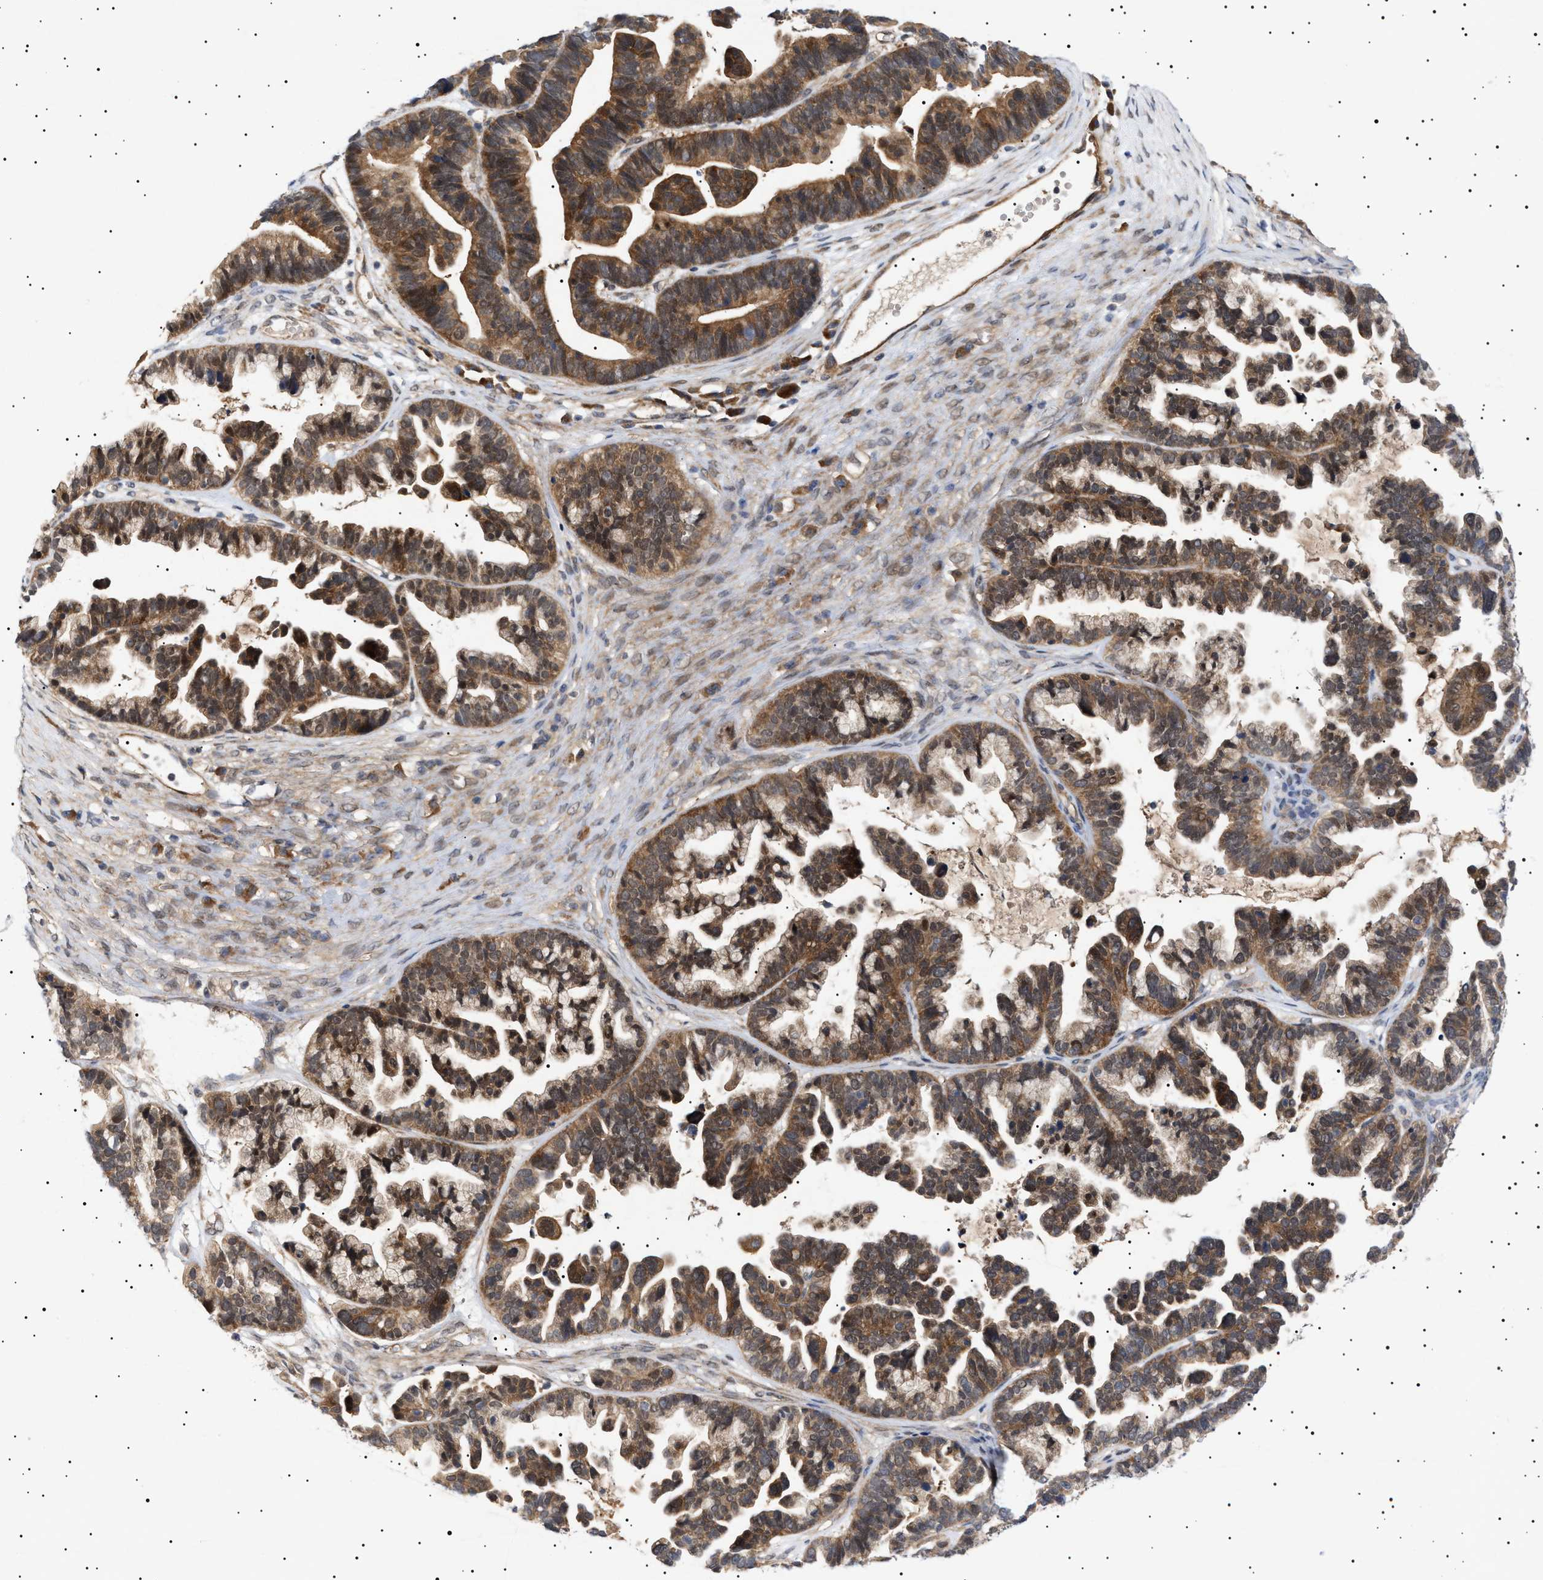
{"staining": {"intensity": "moderate", "quantity": ">75%", "location": "cytoplasmic/membranous"}, "tissue": "ovarian cancer", "cell_type": "Tumor cells", "image_type": "cancer", "snomed": [{"axis": "morphology", "description": "Cystadenocarcinoma, serous, NOS"}, {"axis": "topography", "description": "Ovary"}], "caption": "Human ovarian cancer stained with a protein marker reveals moderate staining in tumor cells.", "gene": "NPLOC4", "patient": {"sex": "female", "age": 56}}